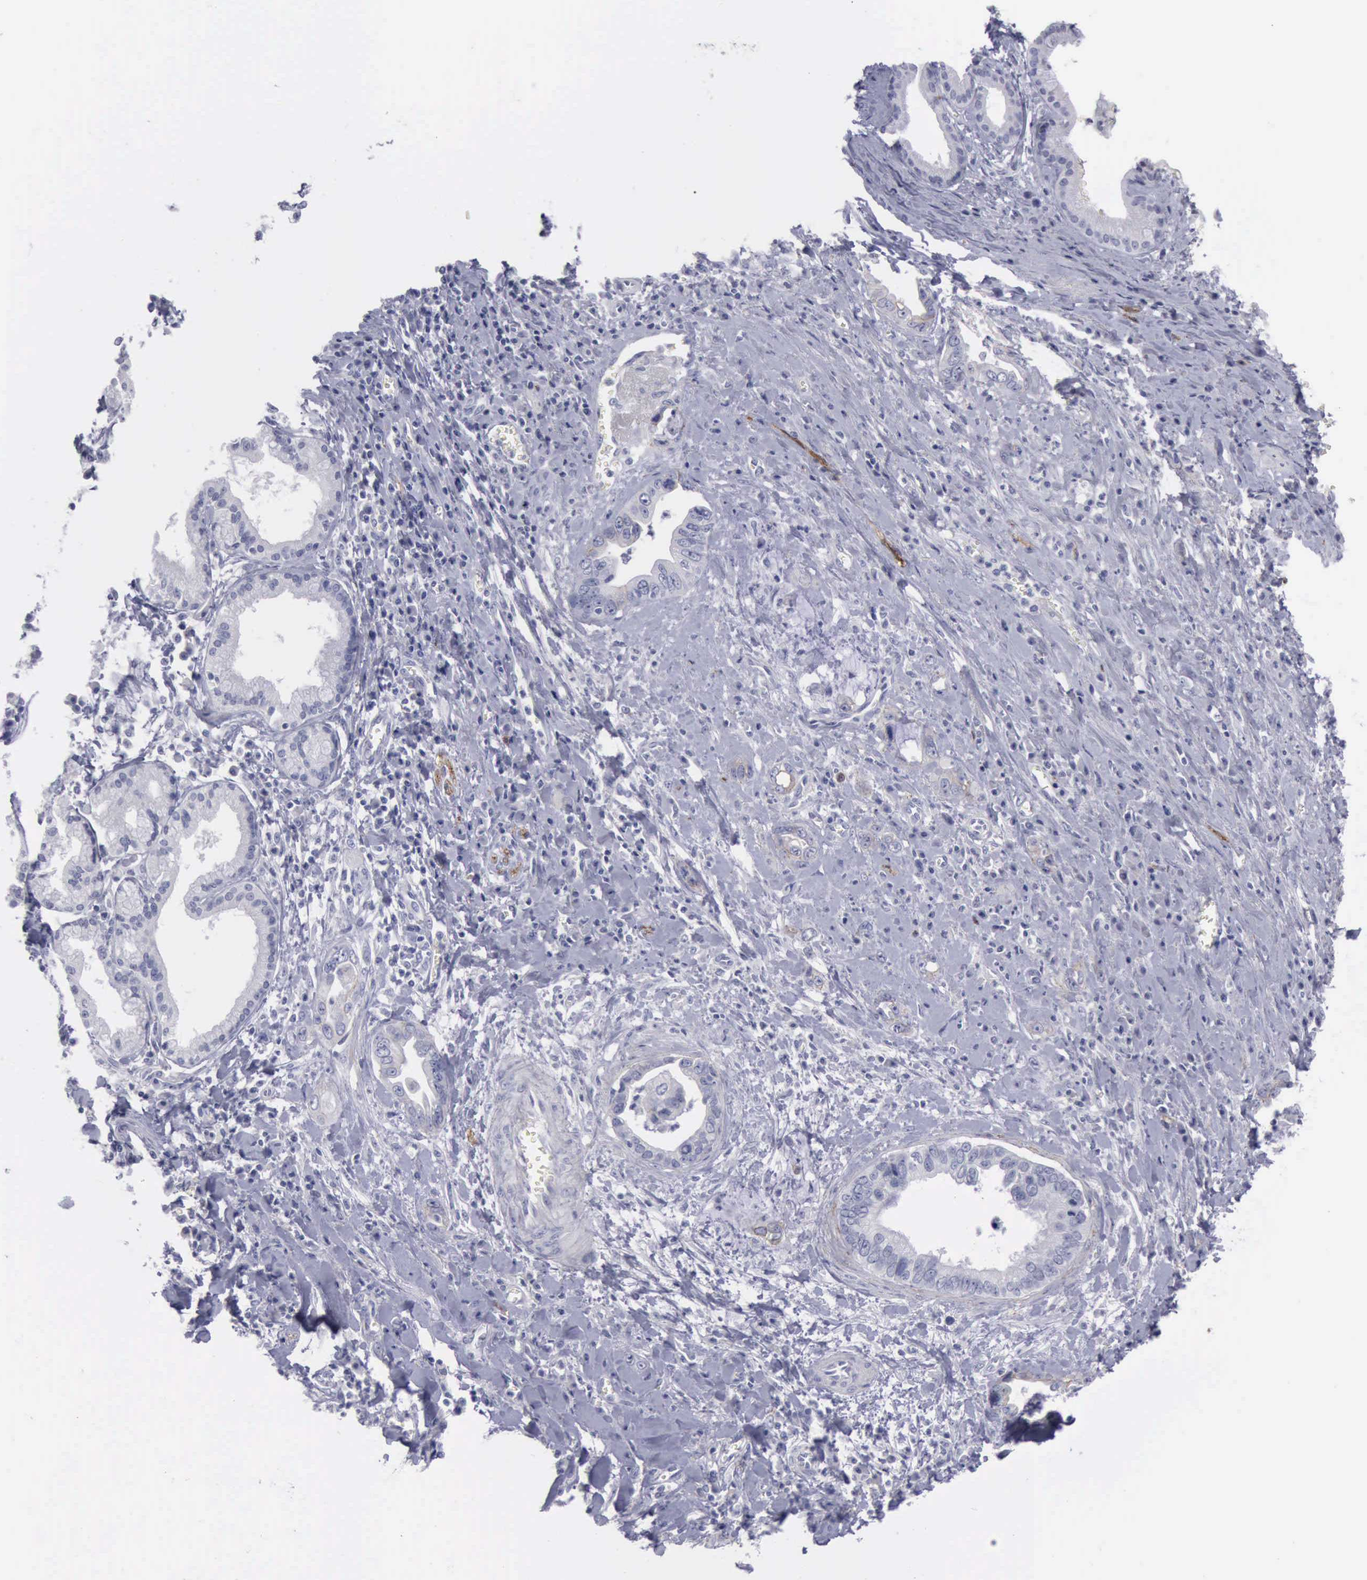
{"staining": {"intensity": "negative", "quantity": "none", "location": "none"}, "tissue": "pancreatic cancer", "cell_type": "Tumor cells", "image_type": "cancer", "snomed": [{"axis": "morphology", "description": "Adenocarcinoma, NOS"}, {"axis": "topography", "description": "Pancreas"}], "caption": "A micrograph of human pancreatic cancer is negative for staining in tumor cells.", "gene": "CDH2", "patient": {"sex": "male", "age": 69}}